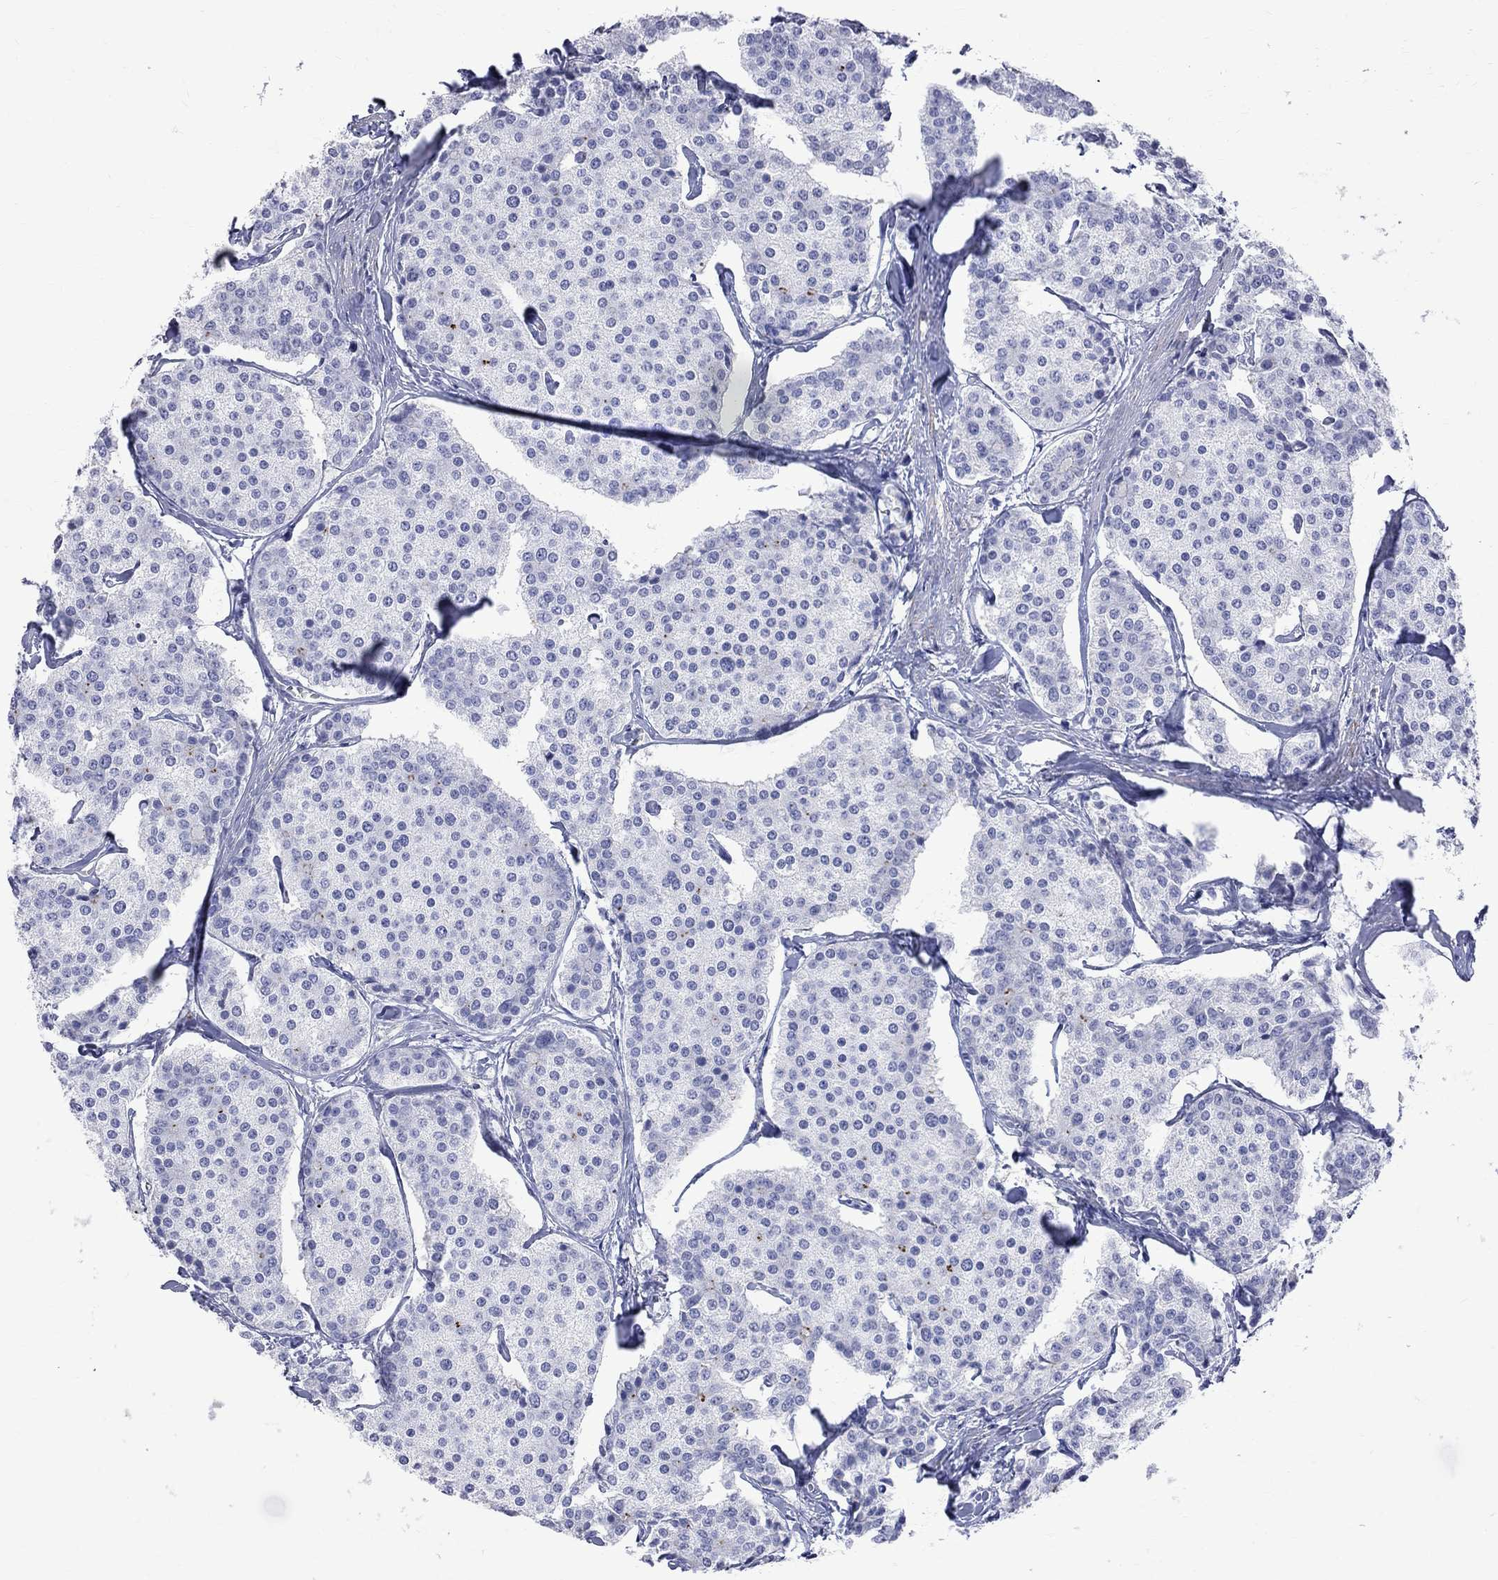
{"staining": {"intensity": "negative", "quantity": "none", "location": "none"}, "tissue": "carcinoid", "cell_type": "Tumor cells", "image_type": "cancer", "snomed": [{"axis": "morphology", "description": "Carcinoid, malignant, NOS"}, {"axis": "topography", "description": "Small intestine"}], "caption": "Tumor cells are negative for protein expression in human carcinoid (malignant).", "gene": "S100A3", "patient": {"sex": "female", "age": 65}}